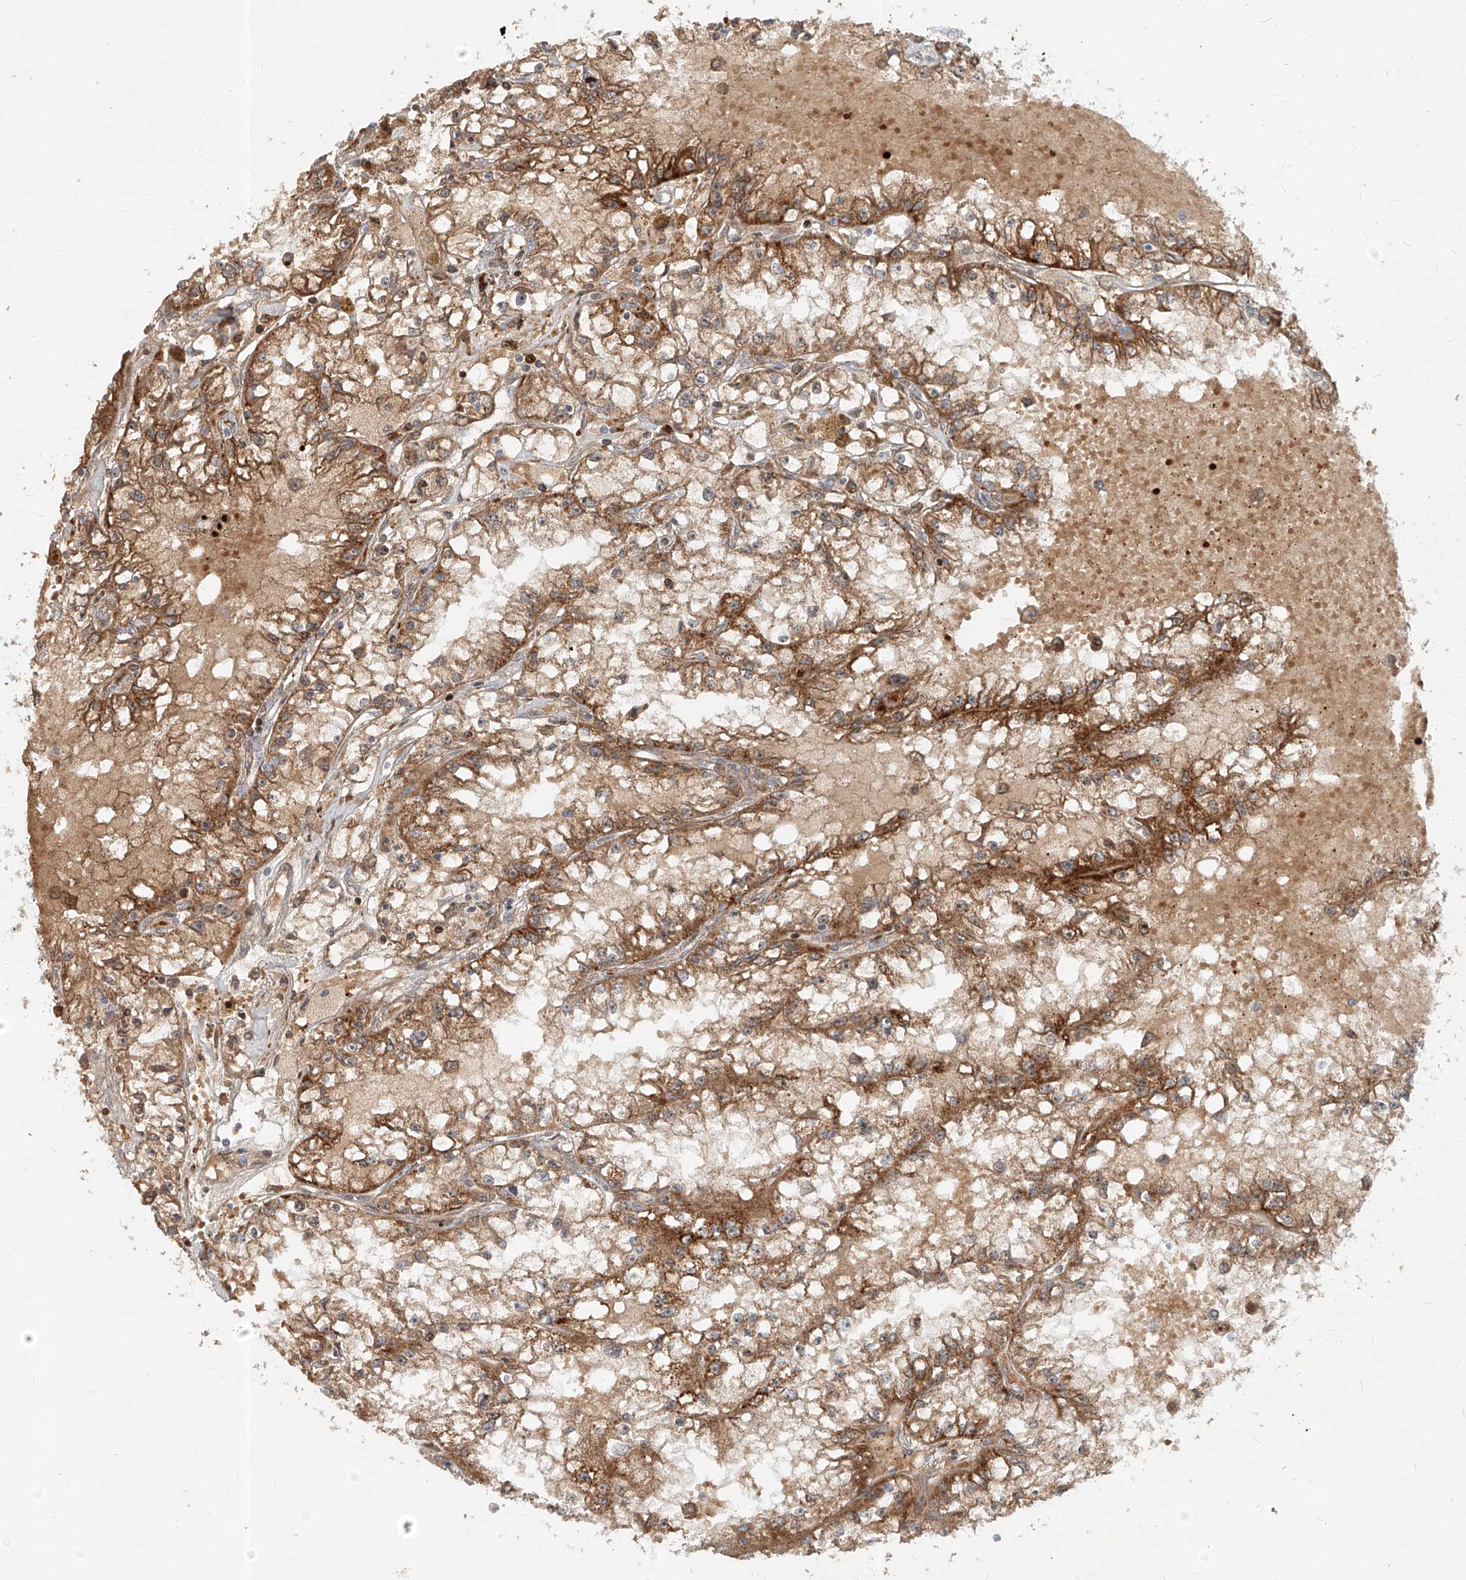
{"staining": {"intensity": "weak", "quantity": ">75%", "location": "cytoplasmic/membranous"}, "tissue": "renal cancer", "cell_type": "Tumor cells", "image_type": "cancer", "snomed": [{"axis": "morphology", "description": "Adenocarcinoma, NOS"}, {"axis": "topography", "description": "Kidney"}], "caption": "Immunohistochemical staining of human renal adenocarcinoma exhibits low levels of weak cytoplasmic/membranous staining in approximately >75% of tumor cells. The staining is performed using DAB brown chromogen to label protein expression. The nuclei are counter-stained blue using hematoxylin.", "gene": "FGD2", "patient": {"sex": "male", "age": 56}}